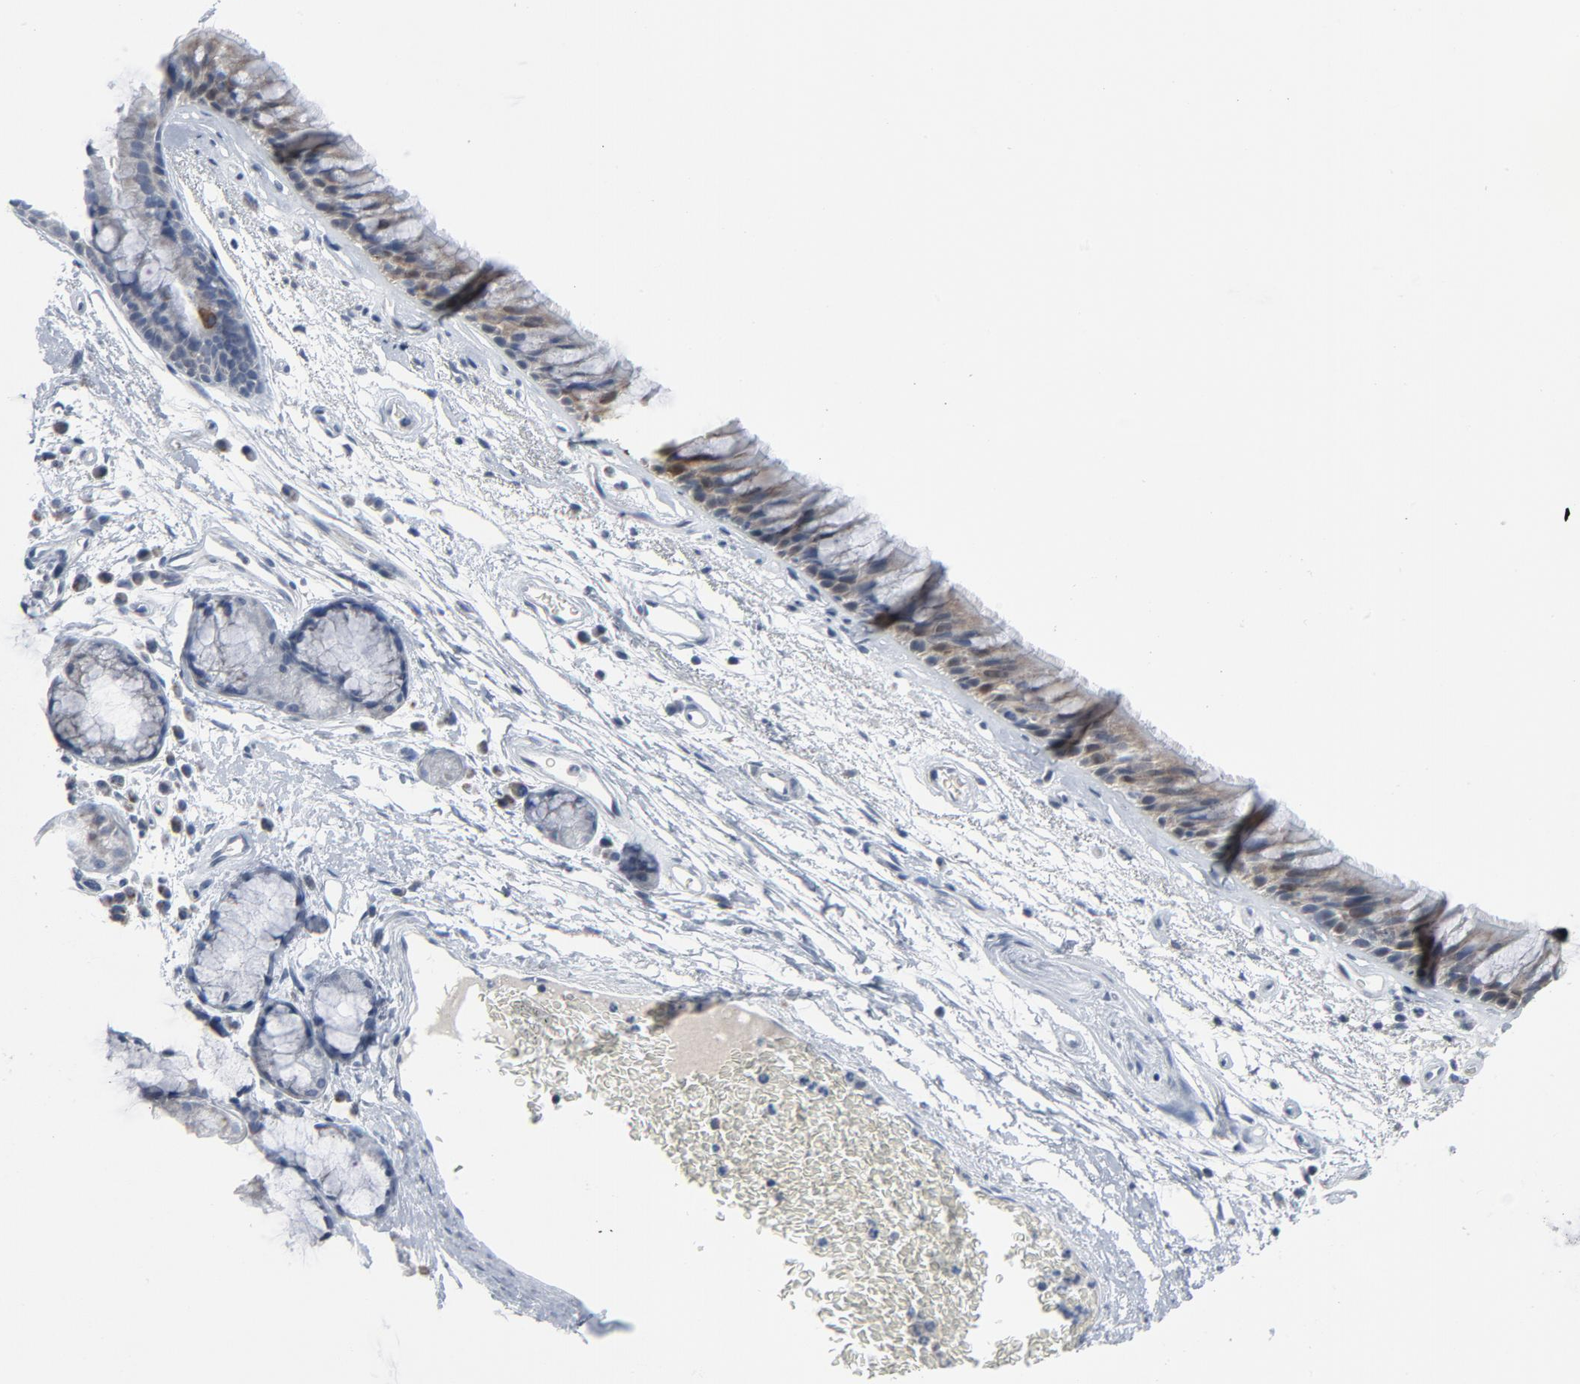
{"staining": {"intensity": "weak", "quantity": "25%-75%", "location": "cytoplasmic/membranous"}, "tissue": "bronchus", "cell_type": "Respiratory epithelial cells", "image_type": "normal", "snomed": [{"axis": "morphology", "description": "Normal tissue, NOS"}, {"axis": "morphology", "description": "Adenocarcinoma, NOS"}, {"axis": "topography", "description": "Bronchus"}, {"axis": "topography", "description": "Lung"}], "caption": "A photomicrograph of human bronchus stained for a protein demonstrates weak cytoplasmic/membranous brown staining in respiratory epithelial cells. The staining was performed using DAB to visualize the protein expression in brown, while the nuclei were stained in blue with hematoxylin (Magnification: 20x).", "gene": "GPX2", "patient": {"sex": "female", "age": 54}}